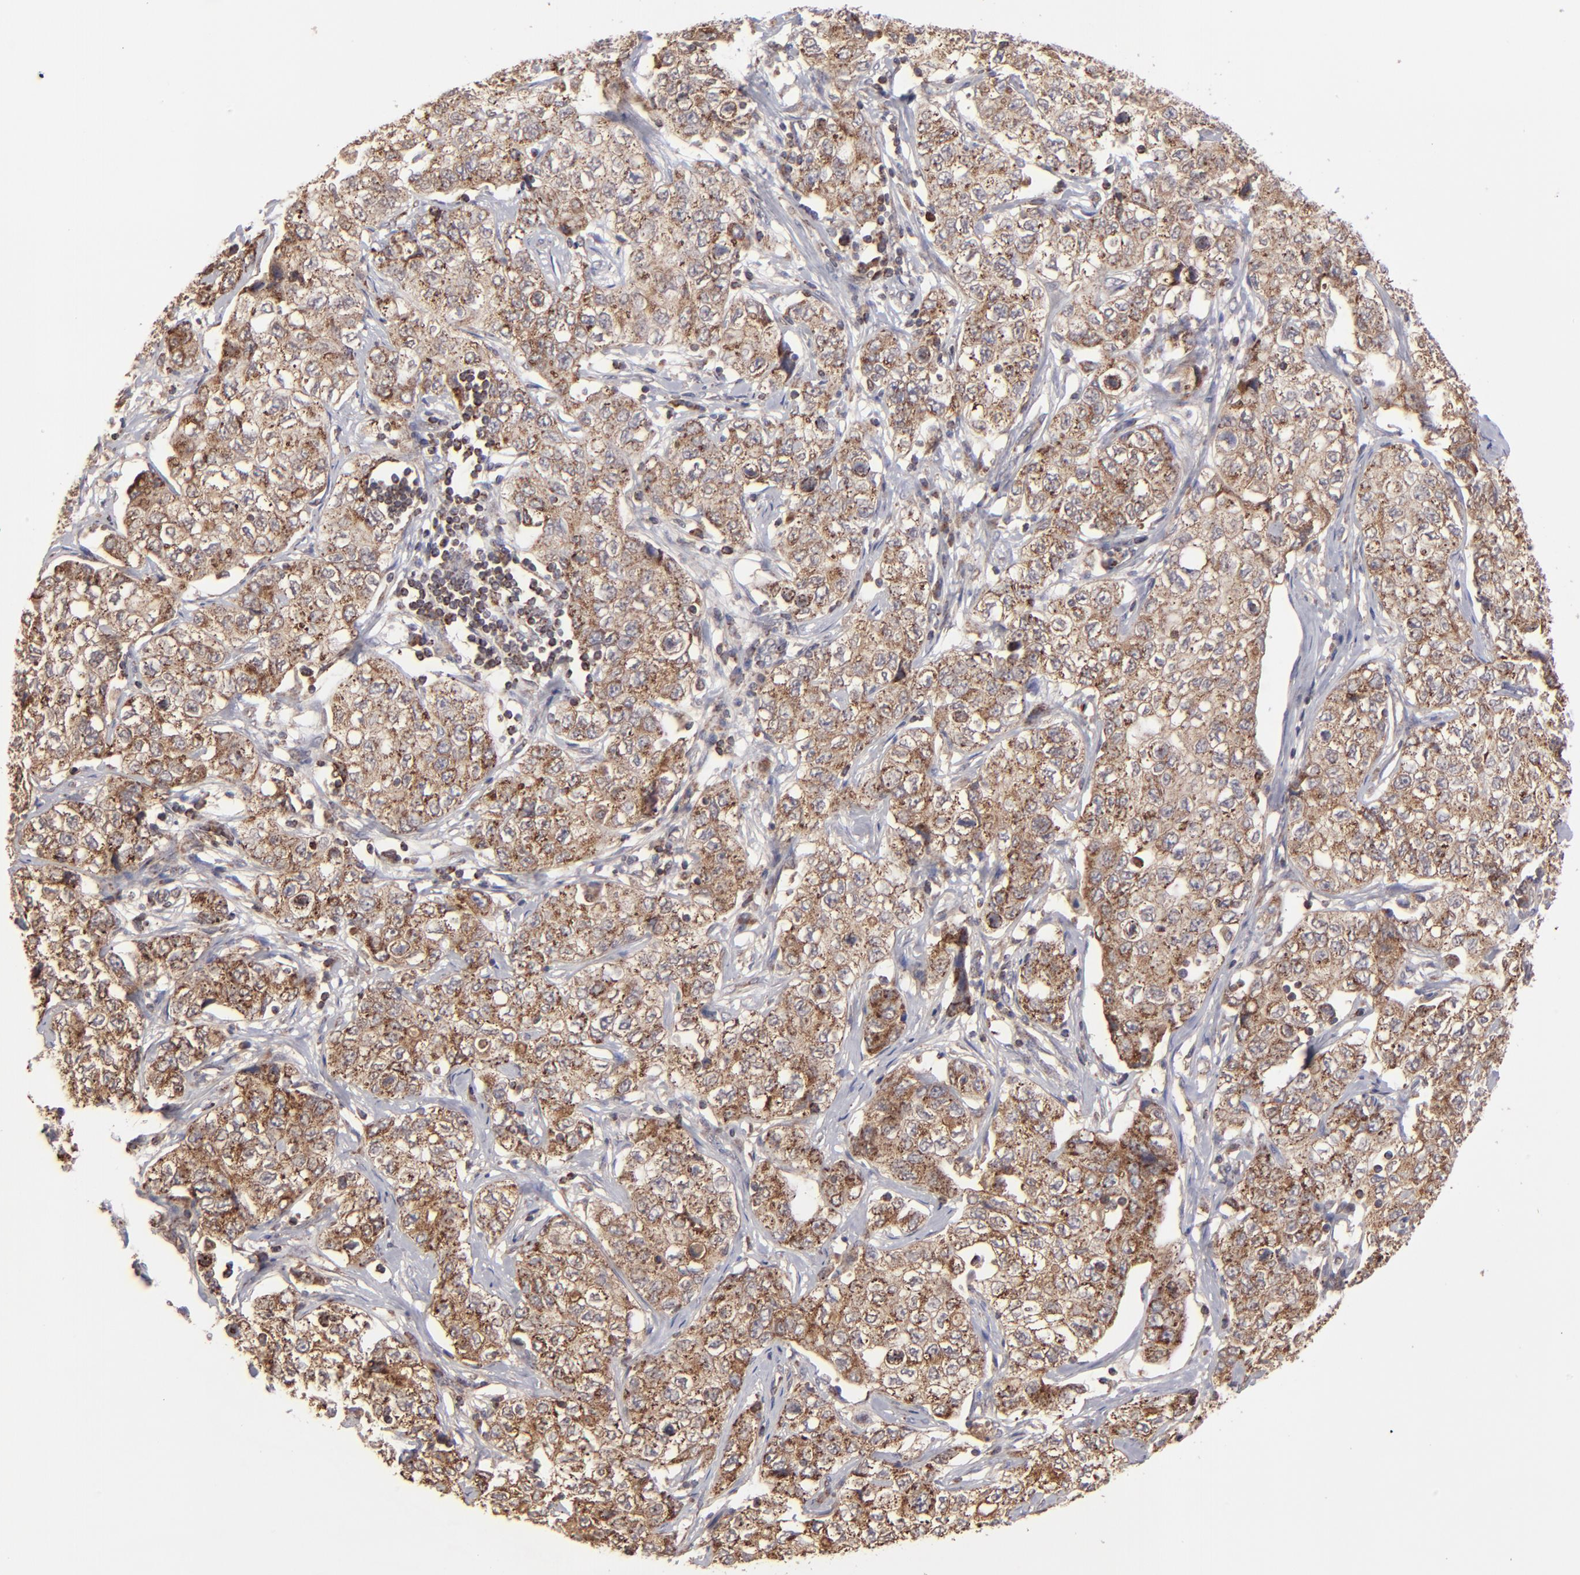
{"staining": {"intensity": "moderate", "quantity": ">75%", "location": "cytoplasmic/membranous"}, "tissue": "stomach cancer", "cell_type": "Tumor cells", "image_type": "cancer", "snomed": [{"axis": "morphology", "description": "Adenocarcinoma, NOS"}, {"axis": "topography", "description": "Stomach"}], "caption": "Immunohistochemistry micrograph of stomach adenocarcinoma stained for a protein (brown), which displays medium levels of moderate cytoplasmic/membranous staining in approximately >75% of tumor cells.", "gene": "SLC15A1", "patient": {"sex": "male", "age": 48}}